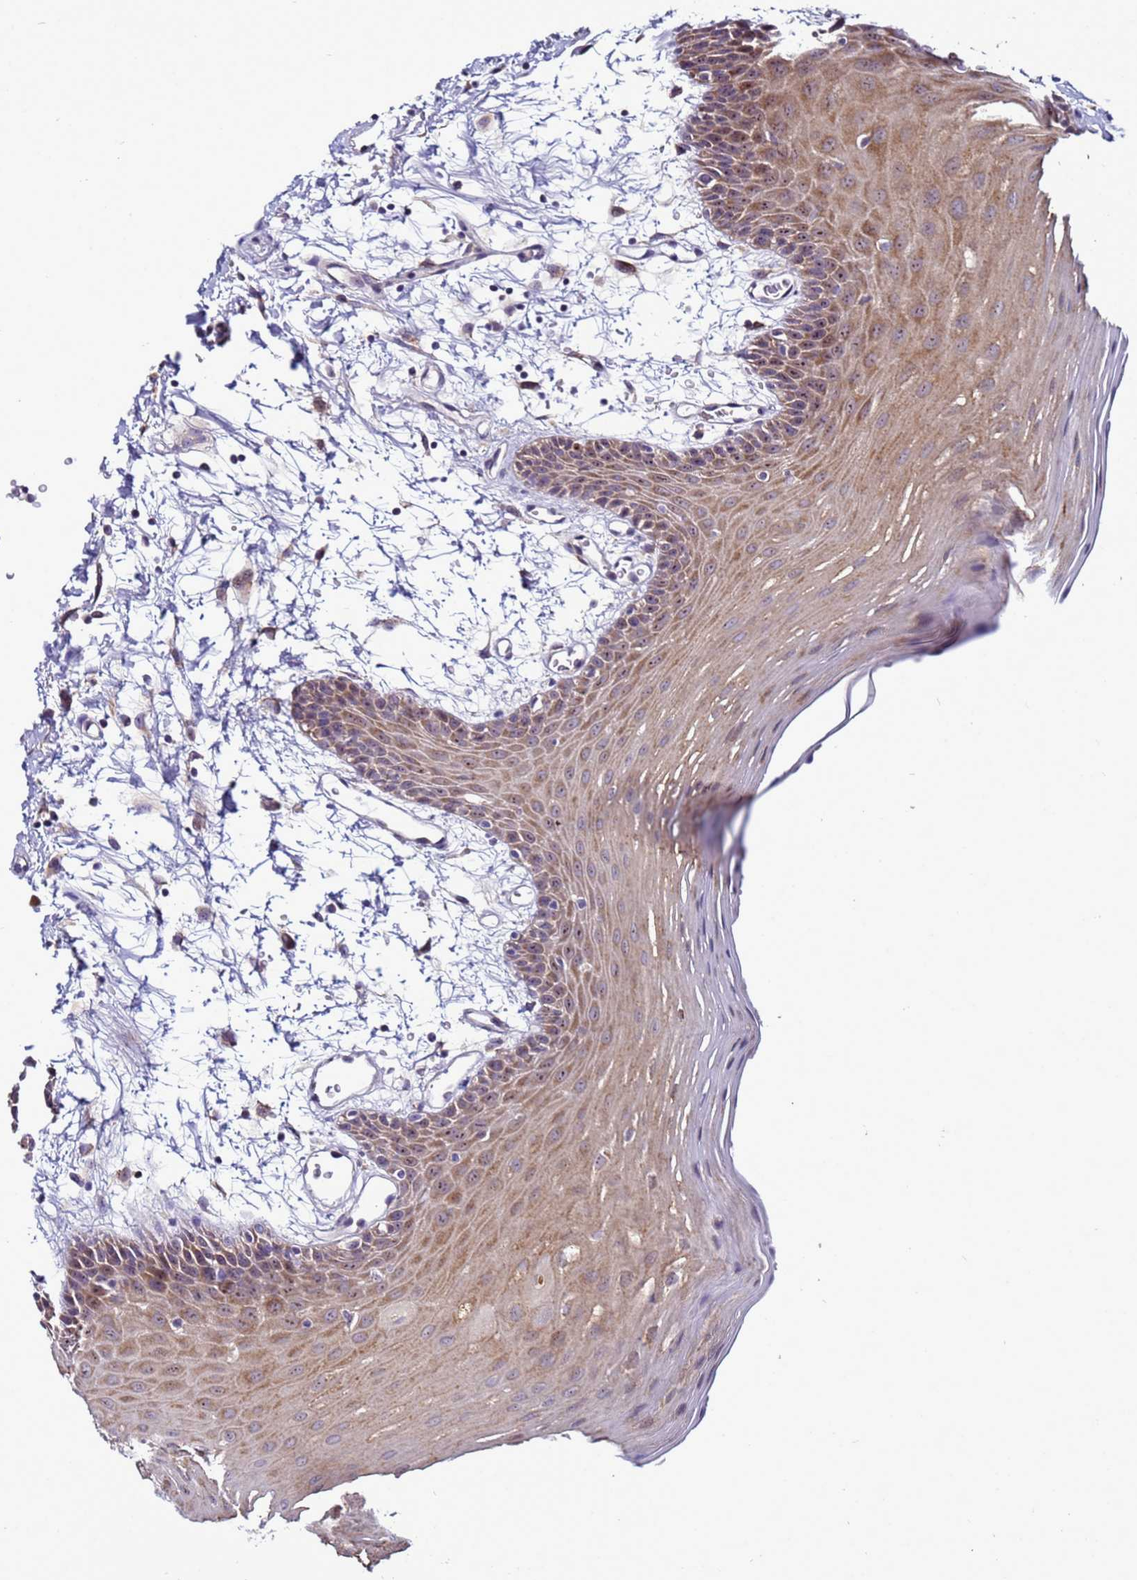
{"staining": {"intensity": "moderate", "quantity": ">75%", "location": "cytoplasmic/membranous,nuclear"}, "tissue": "oral mucosa", "cell_type": "Squamous epithelial cells", "image_type": "normal", "snomed": [{"axis": "morphology", "description": "Normal tissue, NOS"}, {"axis": "topography", "description": "Skeletal muscle"}, {"axis": "topography", "description": "Oral tissue"}, {"axis": "topography", "description": "Salivary gland"}, {"axis": "topography", "description": "Peripheral nerve tissue"}], "caption": "Moderate cytoplasmic/membranous,nuclear staining for a protein is seen in approximately >75% of squamous epithelial cells of unremarkable oral mucosa using immunohistochemistry.", "gene": "NOL8", "patient": {"sex": "male", "age": 54}}